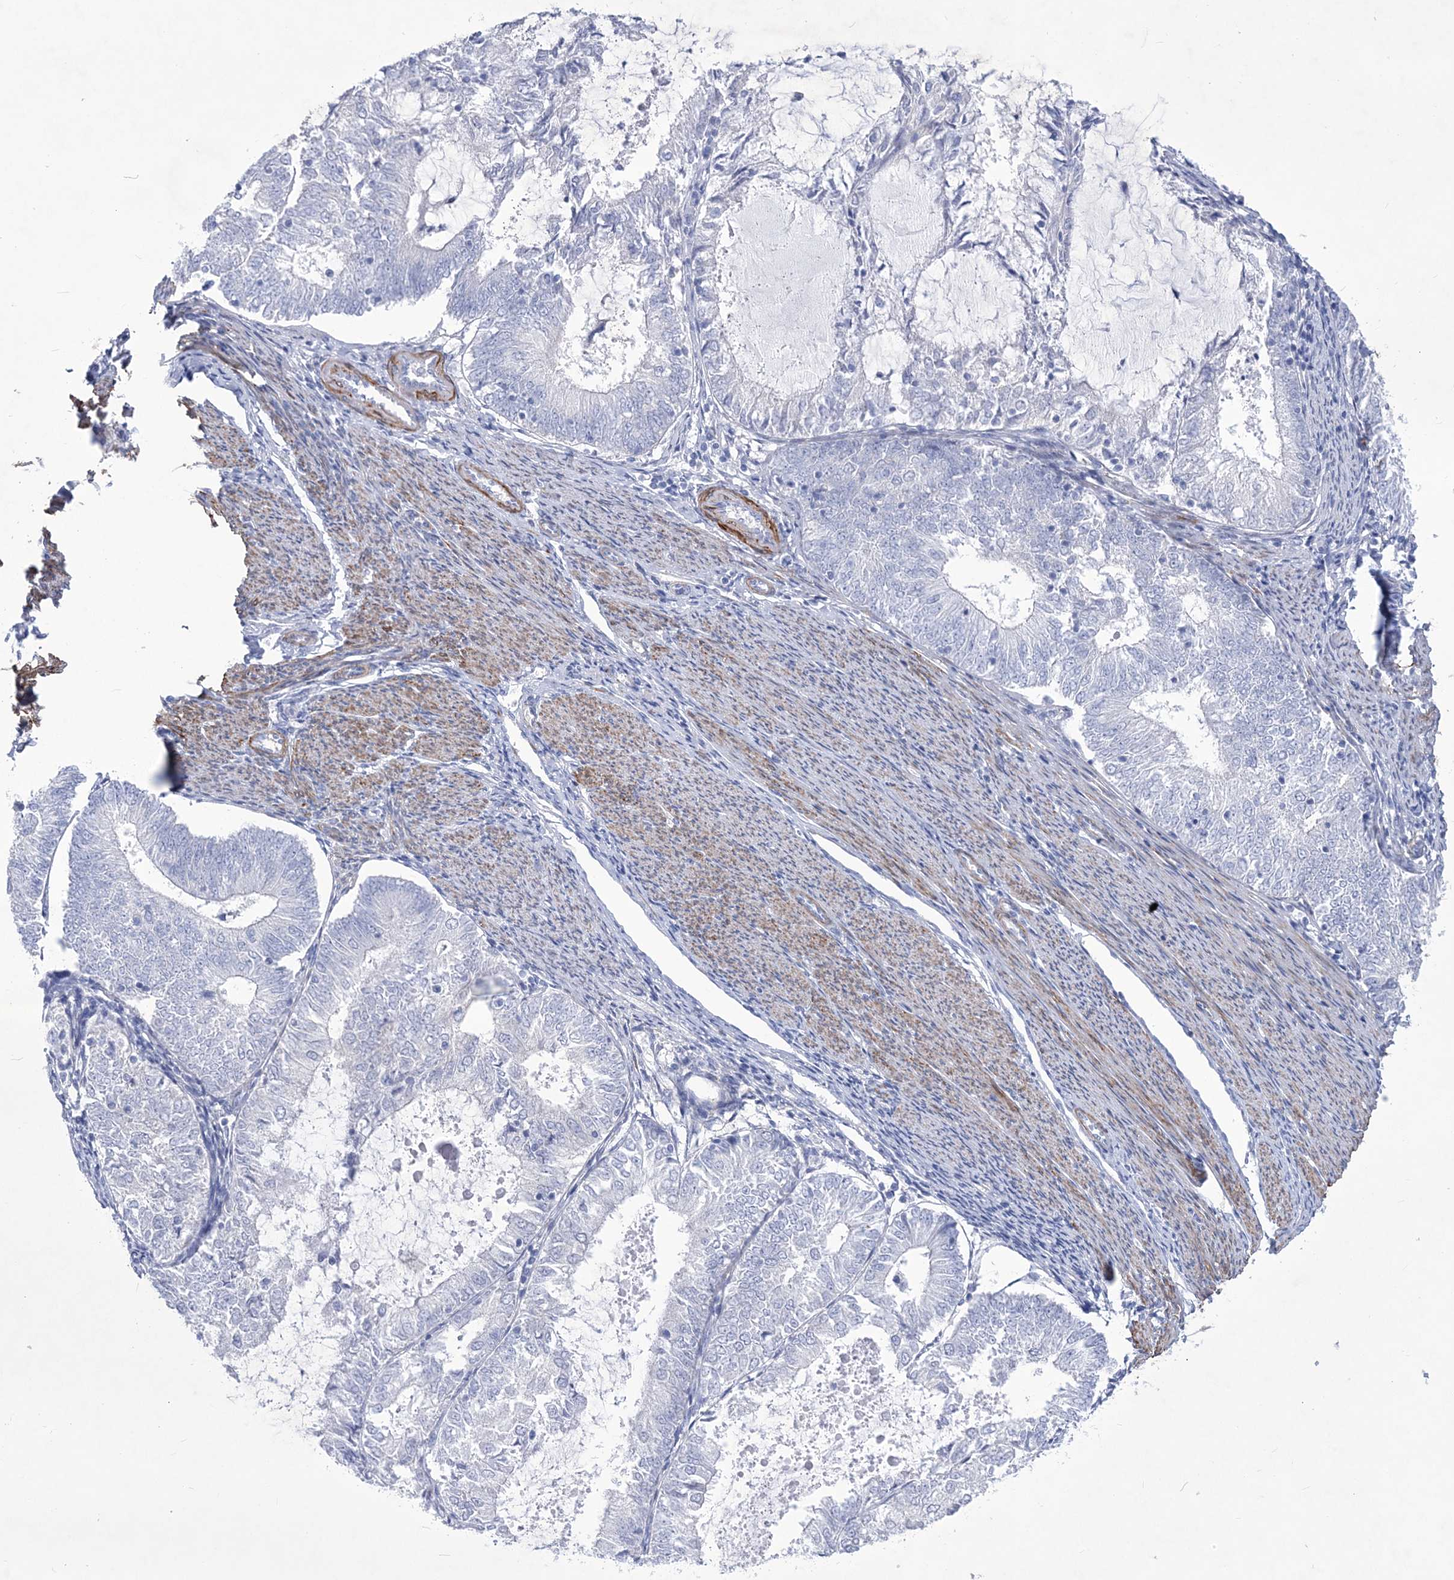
{"staining": {"intensity": "negative", "quantity": "none", "location": "none"}, "tissue": "endometrial cancer", "cell_type": "Tumor cells", "image_type": "cancer", "snomed": [{"axis": "morphology", "description": "Adenocarcinoma, NOS"}, {"axis": "topography", "description": "Endometrium"}], "caption": "Photomicrograph shows no significant protein staining in tumor cells of endometrial cancer (adenocarcinoma).", "gene": "WDR74", "patient": {"sex": "female", "age": 57}}